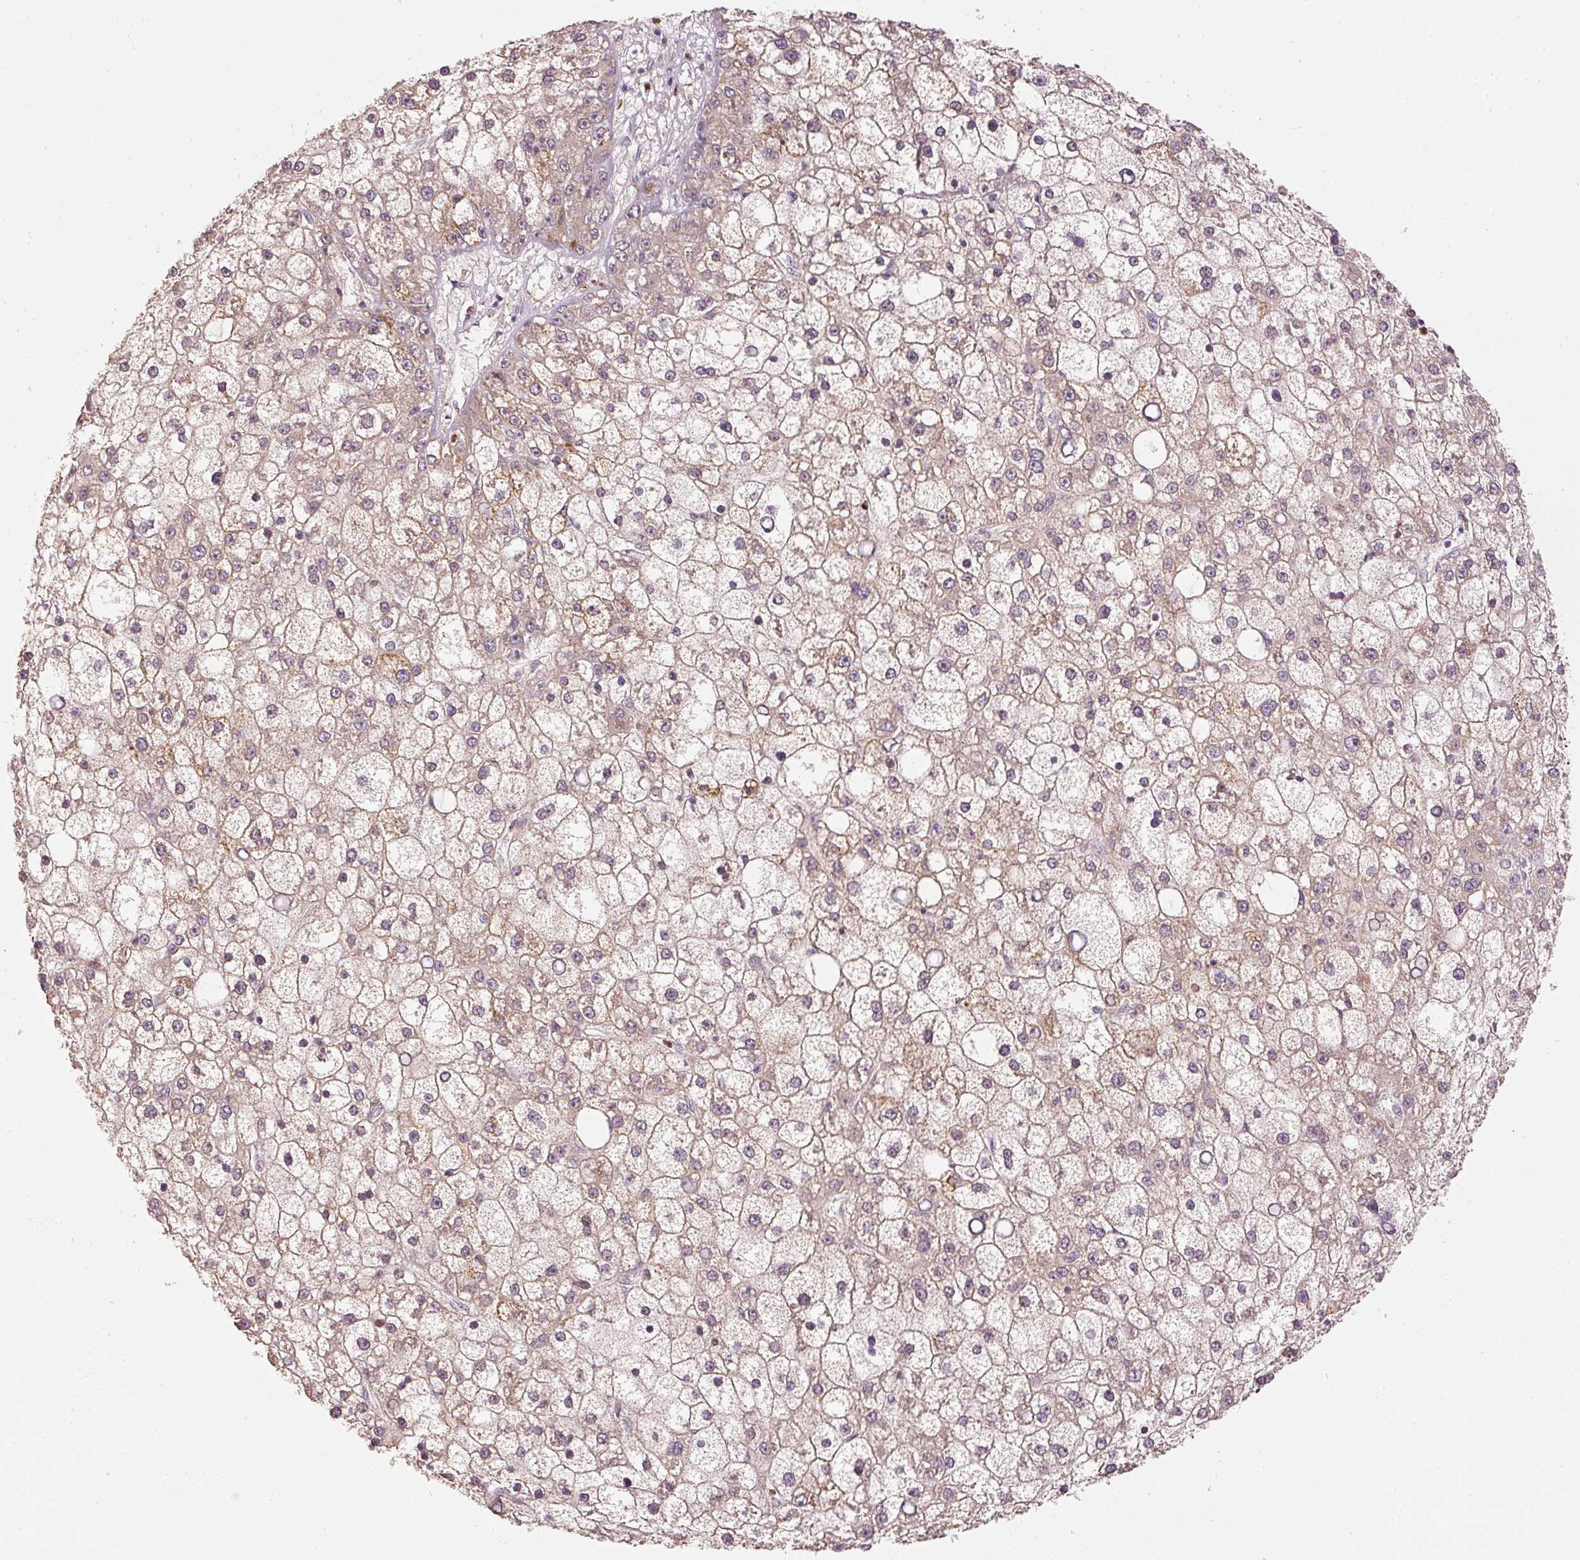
{"staining": {"intensity": "weak", "quantity": "25%-75%", "location": "cytoplasmic/membranous"}, "tissue": "liver cancer", "cell_type": "Tumor cells", "image_type": "cancer", "snomed": [{"axis": "morphology", "description": "Carcinoma, Hepatocellular, NOS"}, {"axis": "topography", "description": "Liver"}], "caption": "Tumor cells display low levels of weak cytoplasmic/membranous positivity in about 25%-75% of cells in hepatocellular carcinoma (liver).", "gene": "MTHFD1L", "patient": {"sex": "male", "age": 67}}